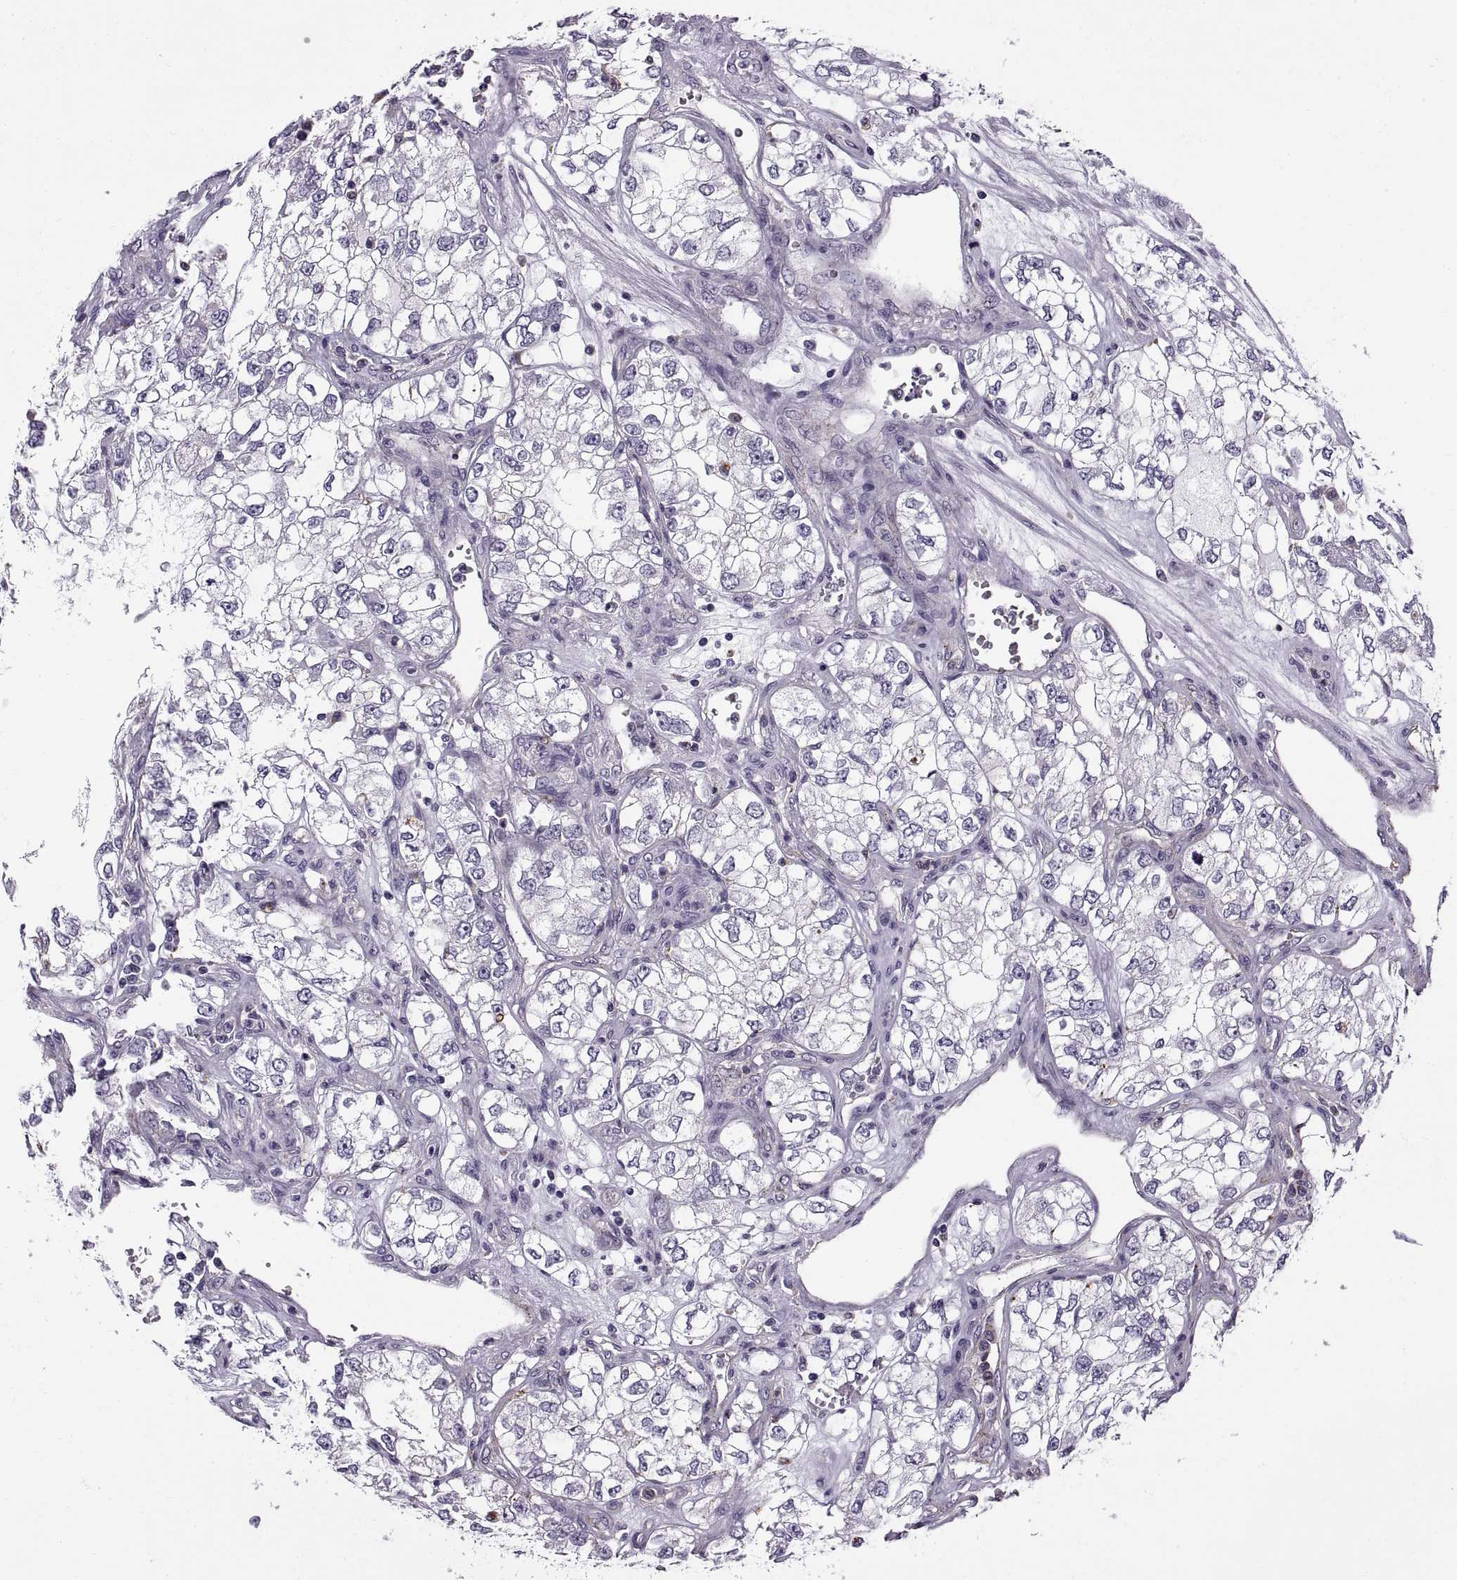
{"staining": {"intensity": "negative", "quantity": "none", "location": "none"}, "tissue": "renal cancer", "cell_type": "Tumor cells", "image_type": "cancer", "snomed": [{"axis": "morphology", "description": "Adenocarcinoma, NOS"}, {"axis": "topography", "description": "Kidney"}], "caption": "A high-resolution histopathology image shows immunohistochemistry (IHC) staining of renal adenocarcinoma, which exhibits no significant positivity in tumor cells.", "gene": "CALCR", "patient": {"sex": "female", "age": 59}}